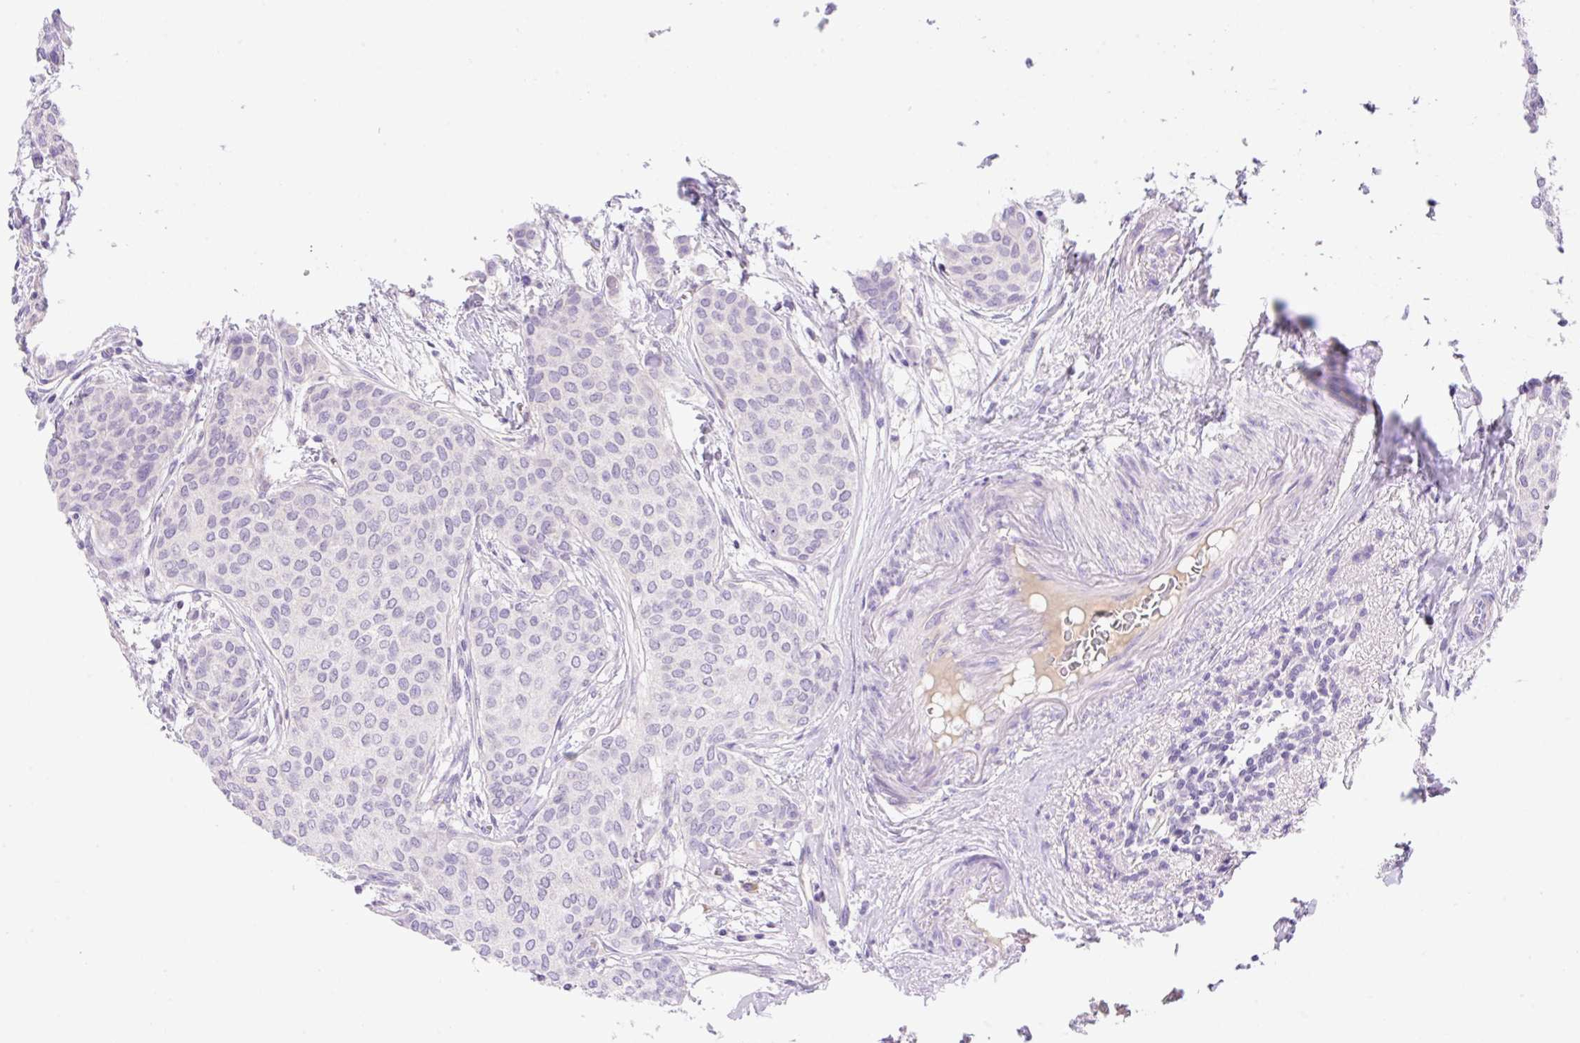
{"staining": {"intensity": "negative", "quantity": "none", "location": "none"}, "tissue": "breast cancer", "cell_type": "Tumor cells", "image_type": "cancer", "snomed": [{"axis": "morphology", "description": "Duct carcinoma"}, {"axis": "topography", "description": "Breast"}], "caption": "The immunohistochemistry (IHC) image has no significant positivity in tumor cells of intraductal carcinoma (breast) tissue.", "gene": "DENND5A", "patient": {"sex": "female", "age": 47}}